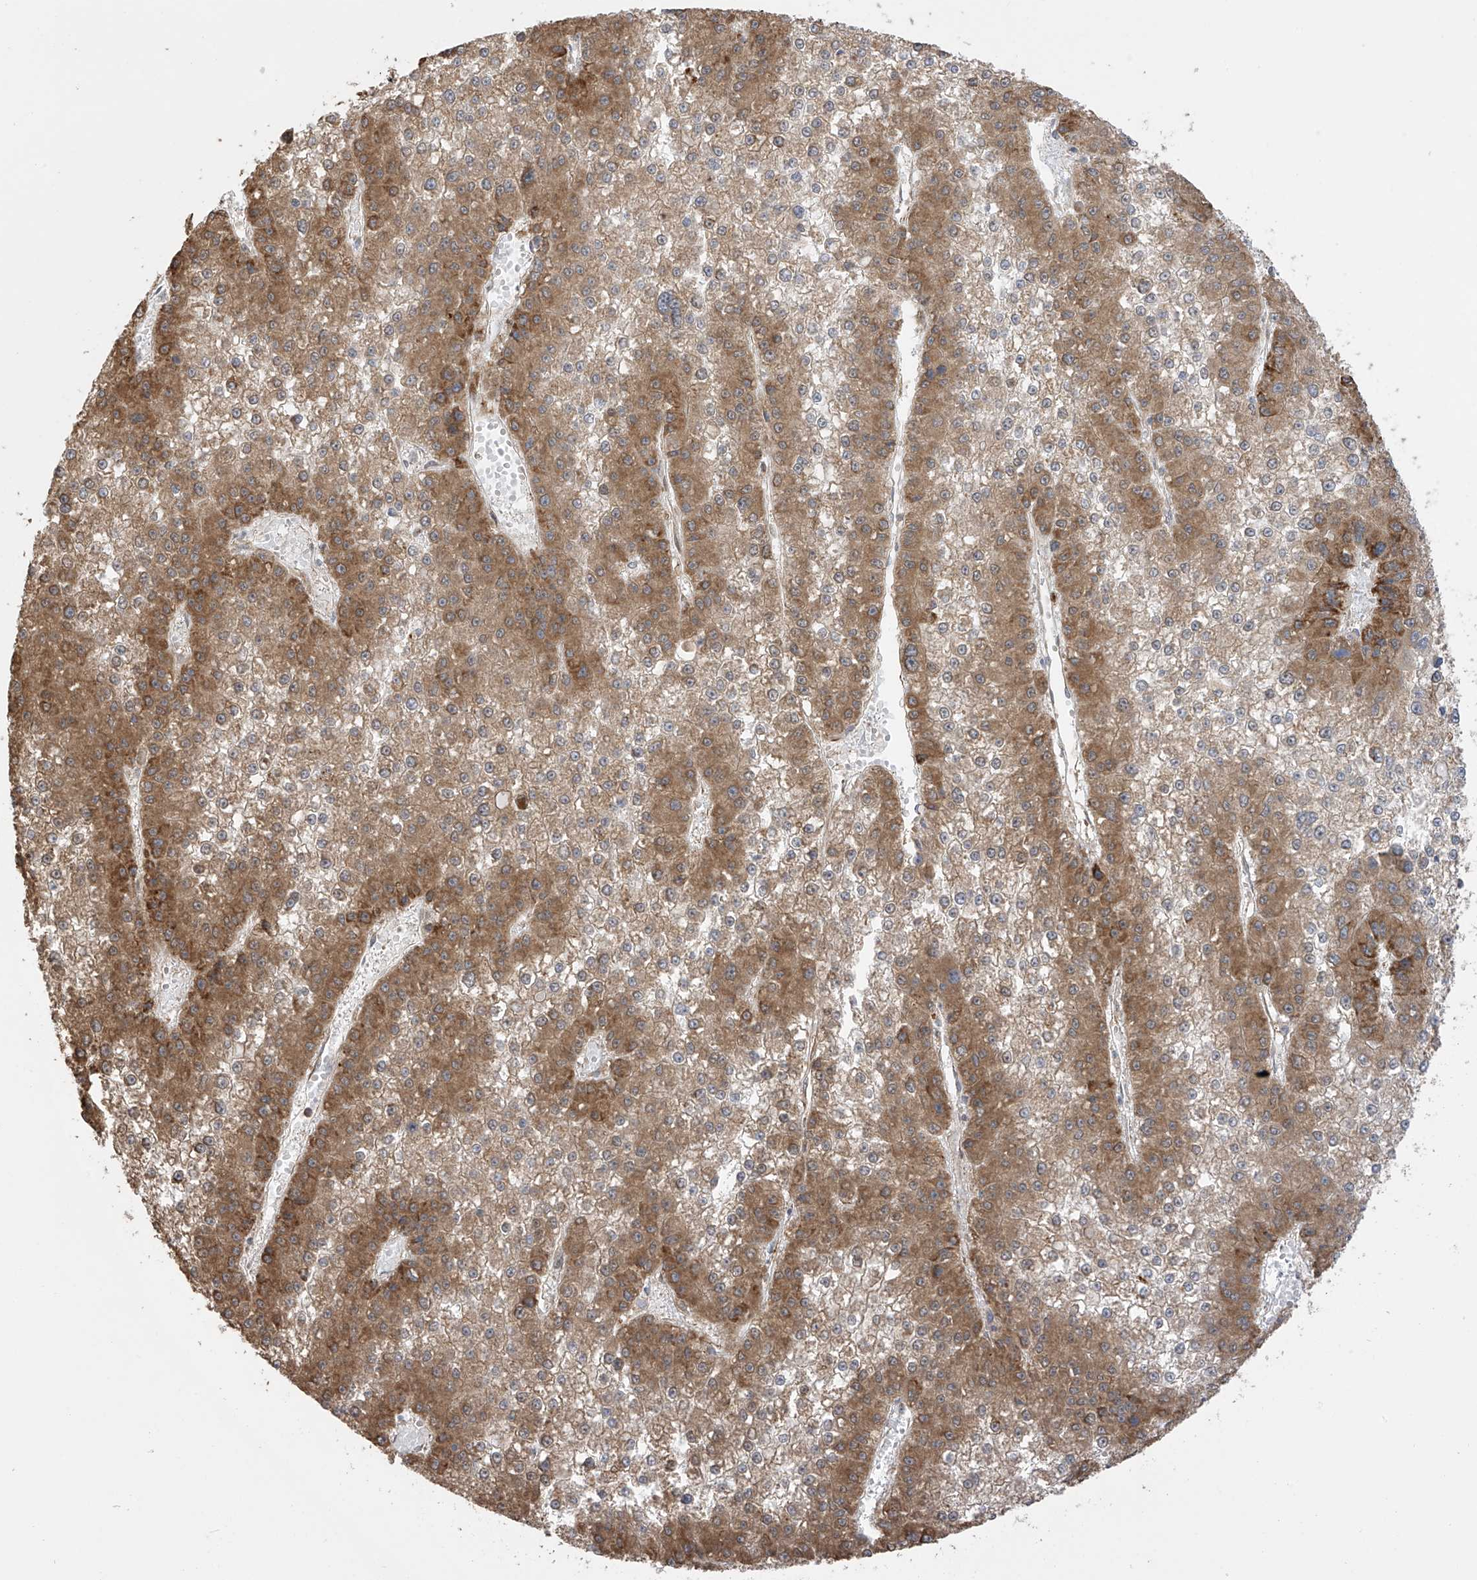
{"staining": {"intensity": "moderate", "quantity": "25%-75%", "location": "cytoplasmic/membranous"}, "tissue": "liver cancer", "cell_type": "Tumor cells", "image_type": "cancer", "snomed": [{"axis": "morphology", "description": "Carcinoma, Hepatocellular, NOS"}, {"axis": "topography", "description": "Liver"}], "caption": "Moderate cytoplasmic/membranous positivity for a protein is present in approximately 25%-75% of tumor cells of liver cancer using immunohistochemistry (IHC).", "gene": "KIAA1522", "patient": {"sex": "female", "age": 73}}